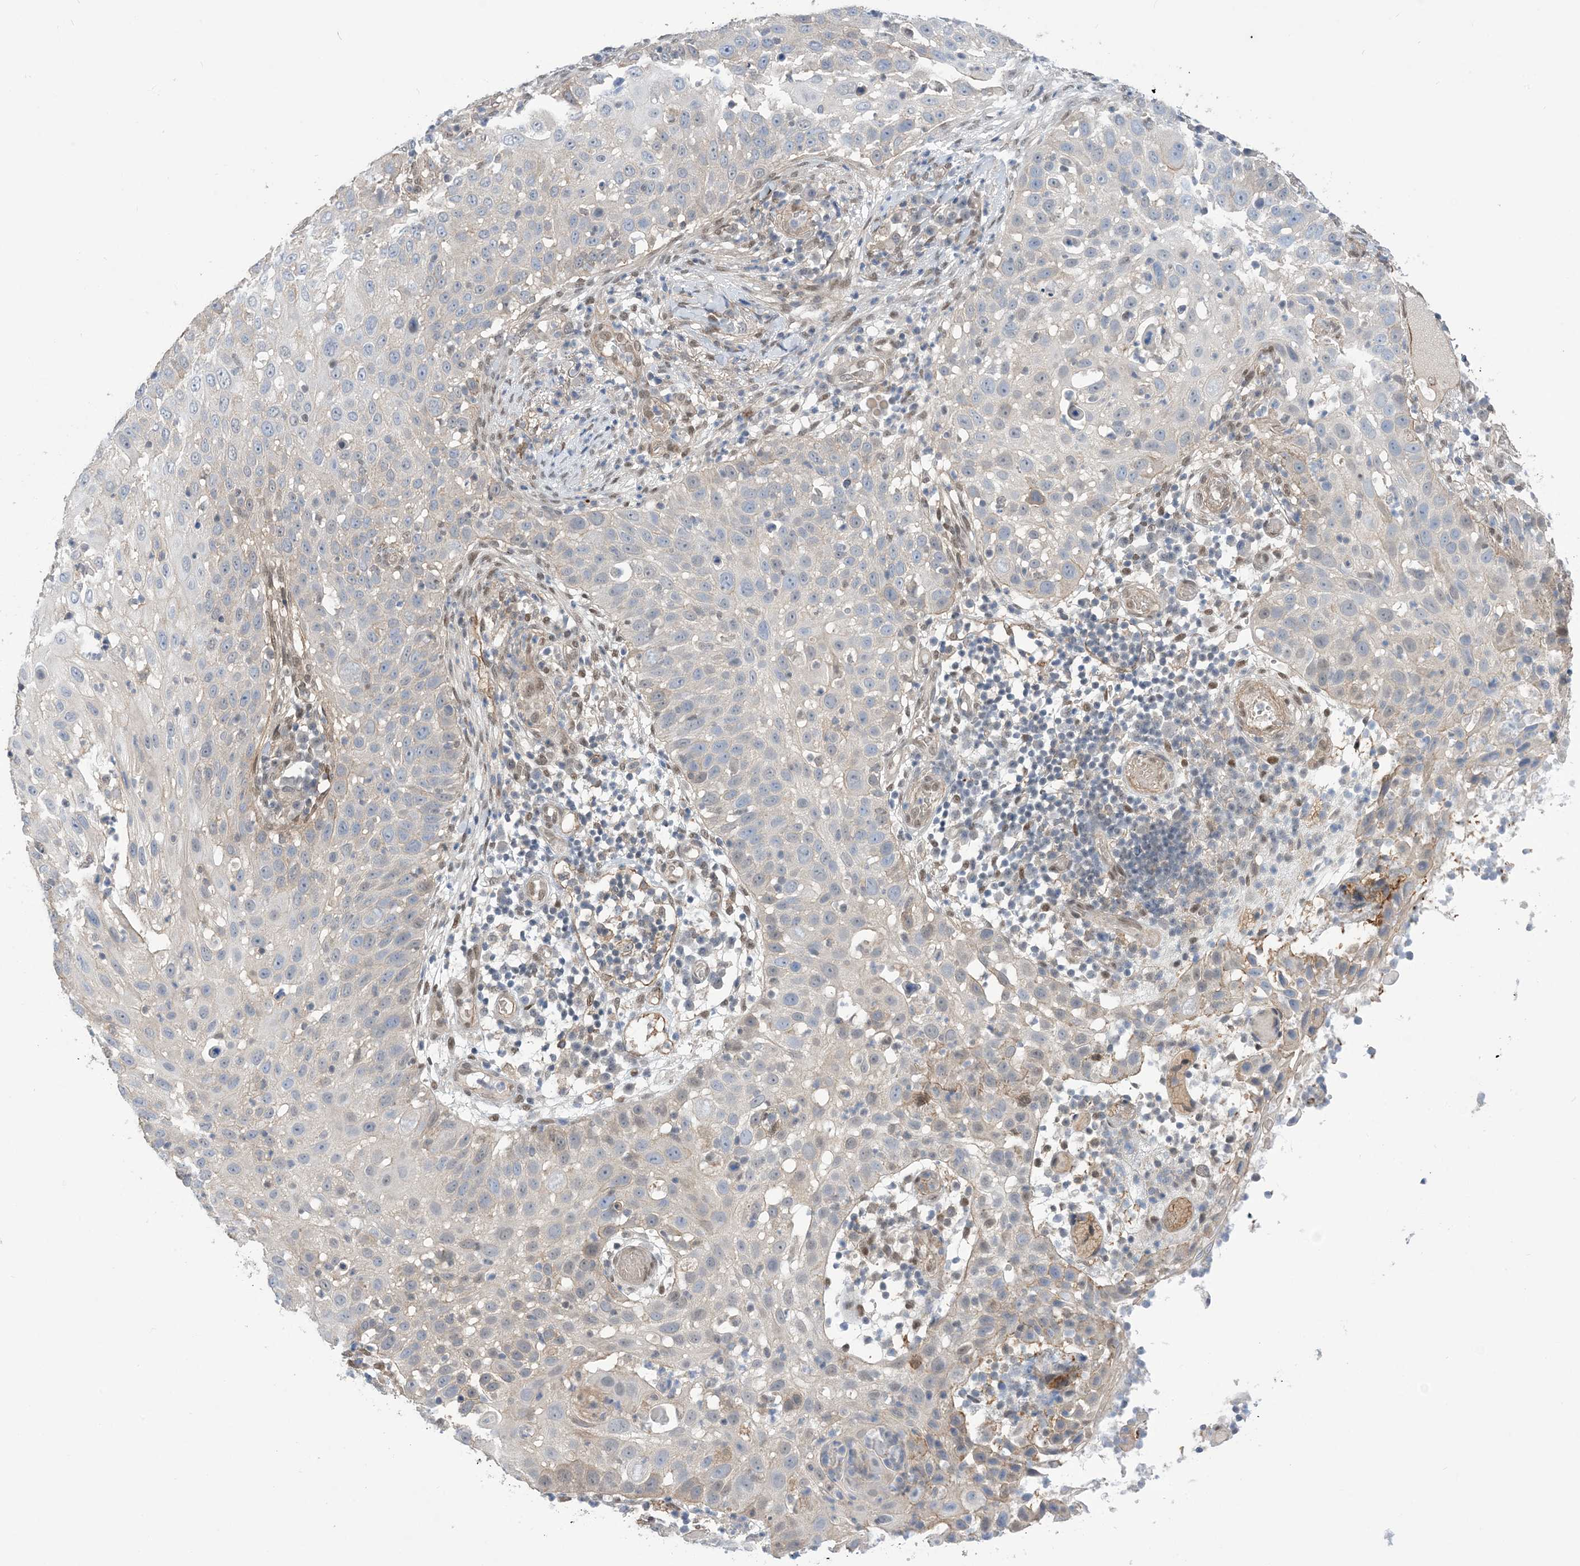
{"staining": {"intensity": "negative", "quantity": "none", "location": "none"}, "tissue": "skin cancer", "cell_type": "Tumor cells", "image_type": "cancer", "snomed": [{"axis": "morphology", "description": "Squamous cell carcinoma, NOS"}, {"axis": "topography", "description": "Skin"}], "caption": "IHC of squamous cell carcinoma (skin) reveals no staining in tumor cells.", "gene": "ZNF8", "patient": {"sex": "female", "age": 44}}